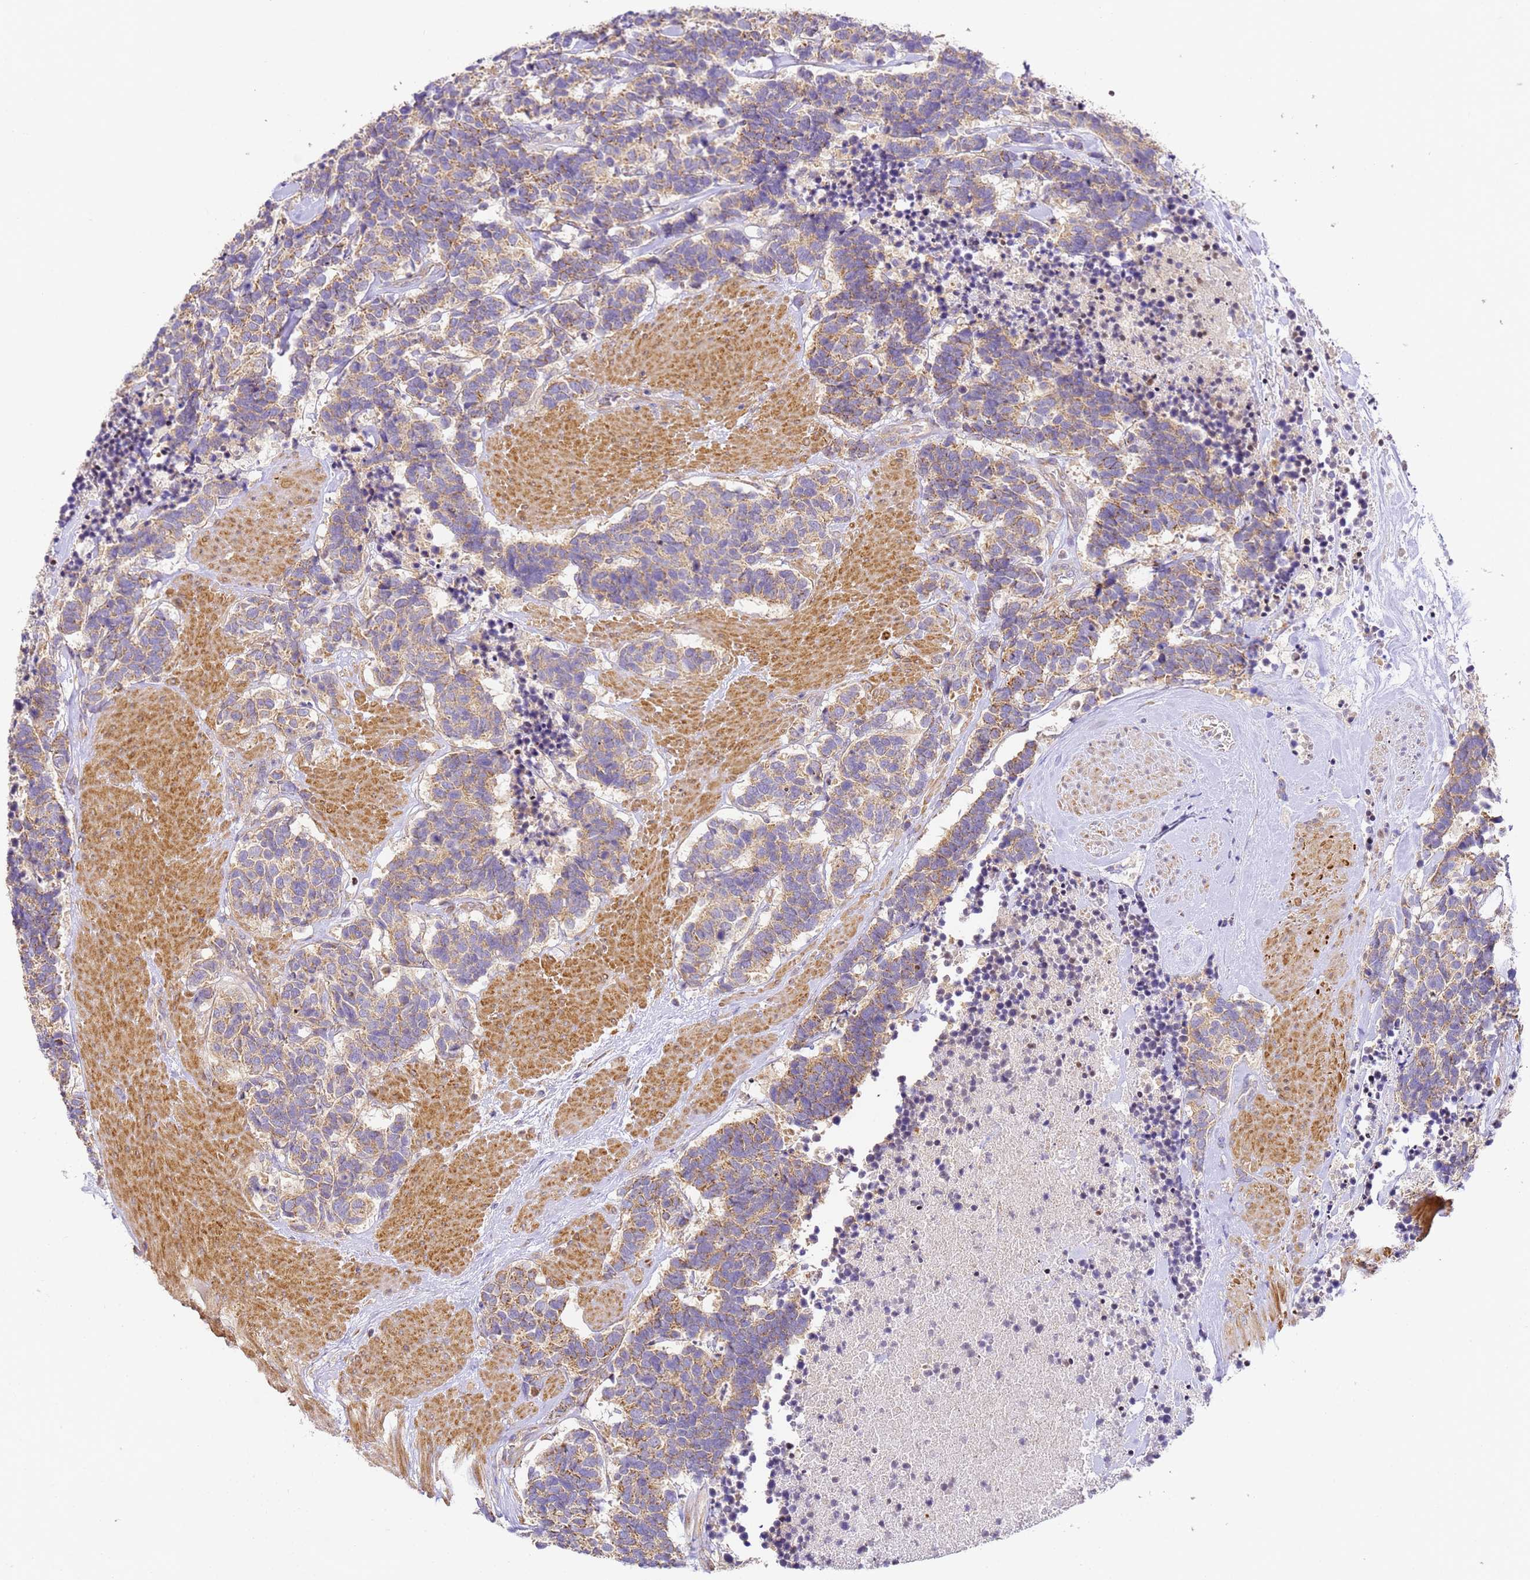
{"staining": {"intensity": "moderate", "quantity": ">75%", "location": "cytoplasmic/membranous"}, "tissue": "carcinoid", "cell_type": "Tumor cells", "image_type": "cancer", "snomed": [{"axis": "morphology", "description": "Carcinoma, NOS"}, {"axis": "morphology", "description": "Carcinoid, malignant, NOS"}, {"axis": "topography", "description": "Urinary bladder"}], "caption": "Human carcinoid stained with a brown dye shows moderate cytoplasmic/membranous positive expression in approximately >75% of tumor cells.", "gene": "RPL13A", "patient": {"sex": "male", "age": 57}}